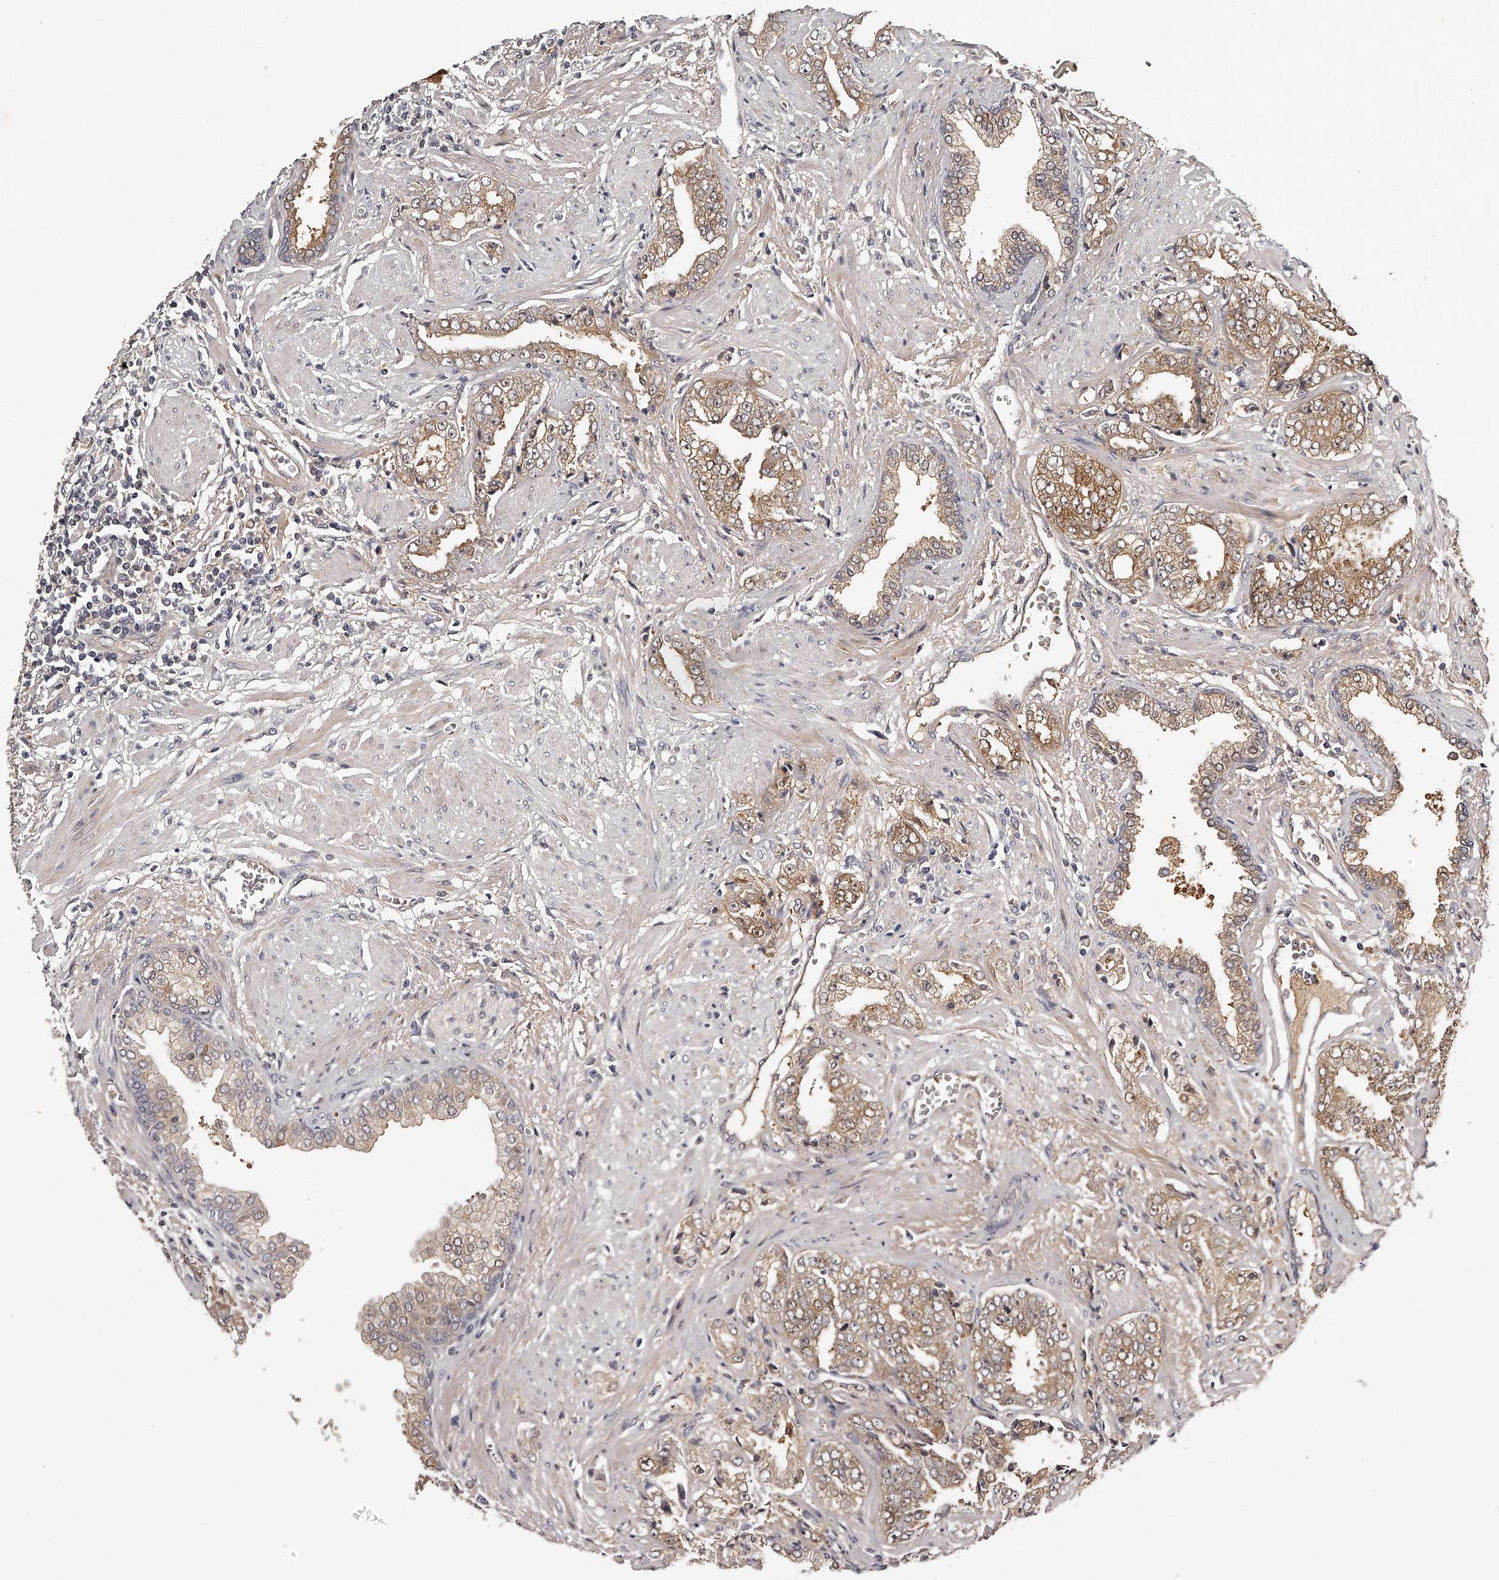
{"staining": {"intensity": "moderate", "quantity": ">75%", "location": "cytoplasmic/membranous"}, "tissue": "prostate cancer", "cell_type": "Tumor cells", "image_type": "cancer", "snomed": [{"axis": "morphology", "description": "Adenocarcinoma, High grade"}, {"axis": "topography", "description": "Prostate"}], "caption": "A high-resolution micrograph shows immunohistochemistry staining of prostate adenocarcinoma (high-grade), which displays moderate cytoplasmic/membranous staining in about >75% of tumor cells.", "gene": "GGCT", "patient": {"sex": "male", "age": 71}}